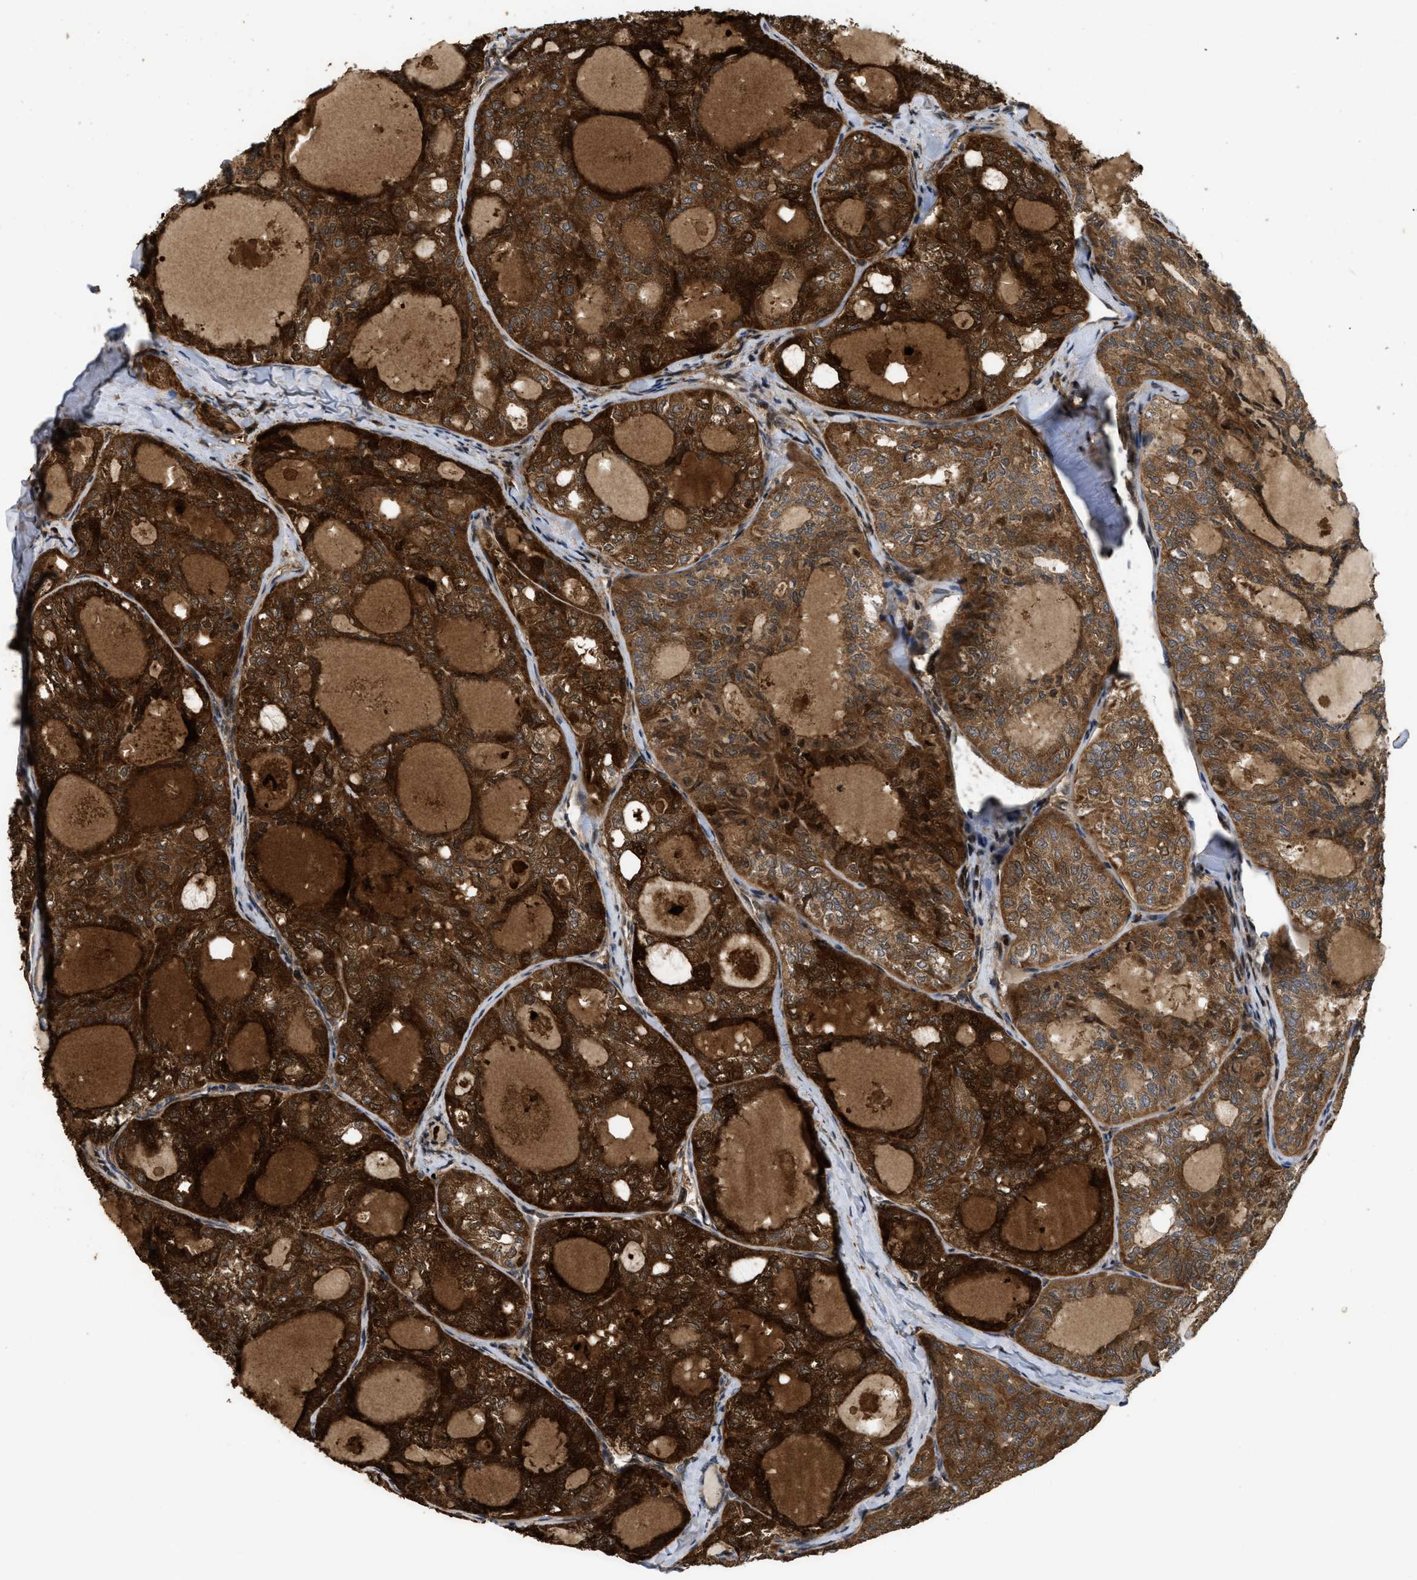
{"staining": {"intensity": "strong", "quantity": ">75%", "location": "cytoplasmic/membranous"}, "tissue": "thyroid cancer", "cell_type": "Tumor cells", "image_type": "cancer", "snomed": [{"axis": "morphology", "description": "Follicular adenoma carcinoma, NOS"}, {"axis": "topography", "description": "Thyroid gland"}], "caption": "Human thyroid follicular adenoma carcinoma stained with a protein marker displays strong staining in tumor cells.", "gene": "CBR3", "patient": {"sex": "male", "age": 75}}